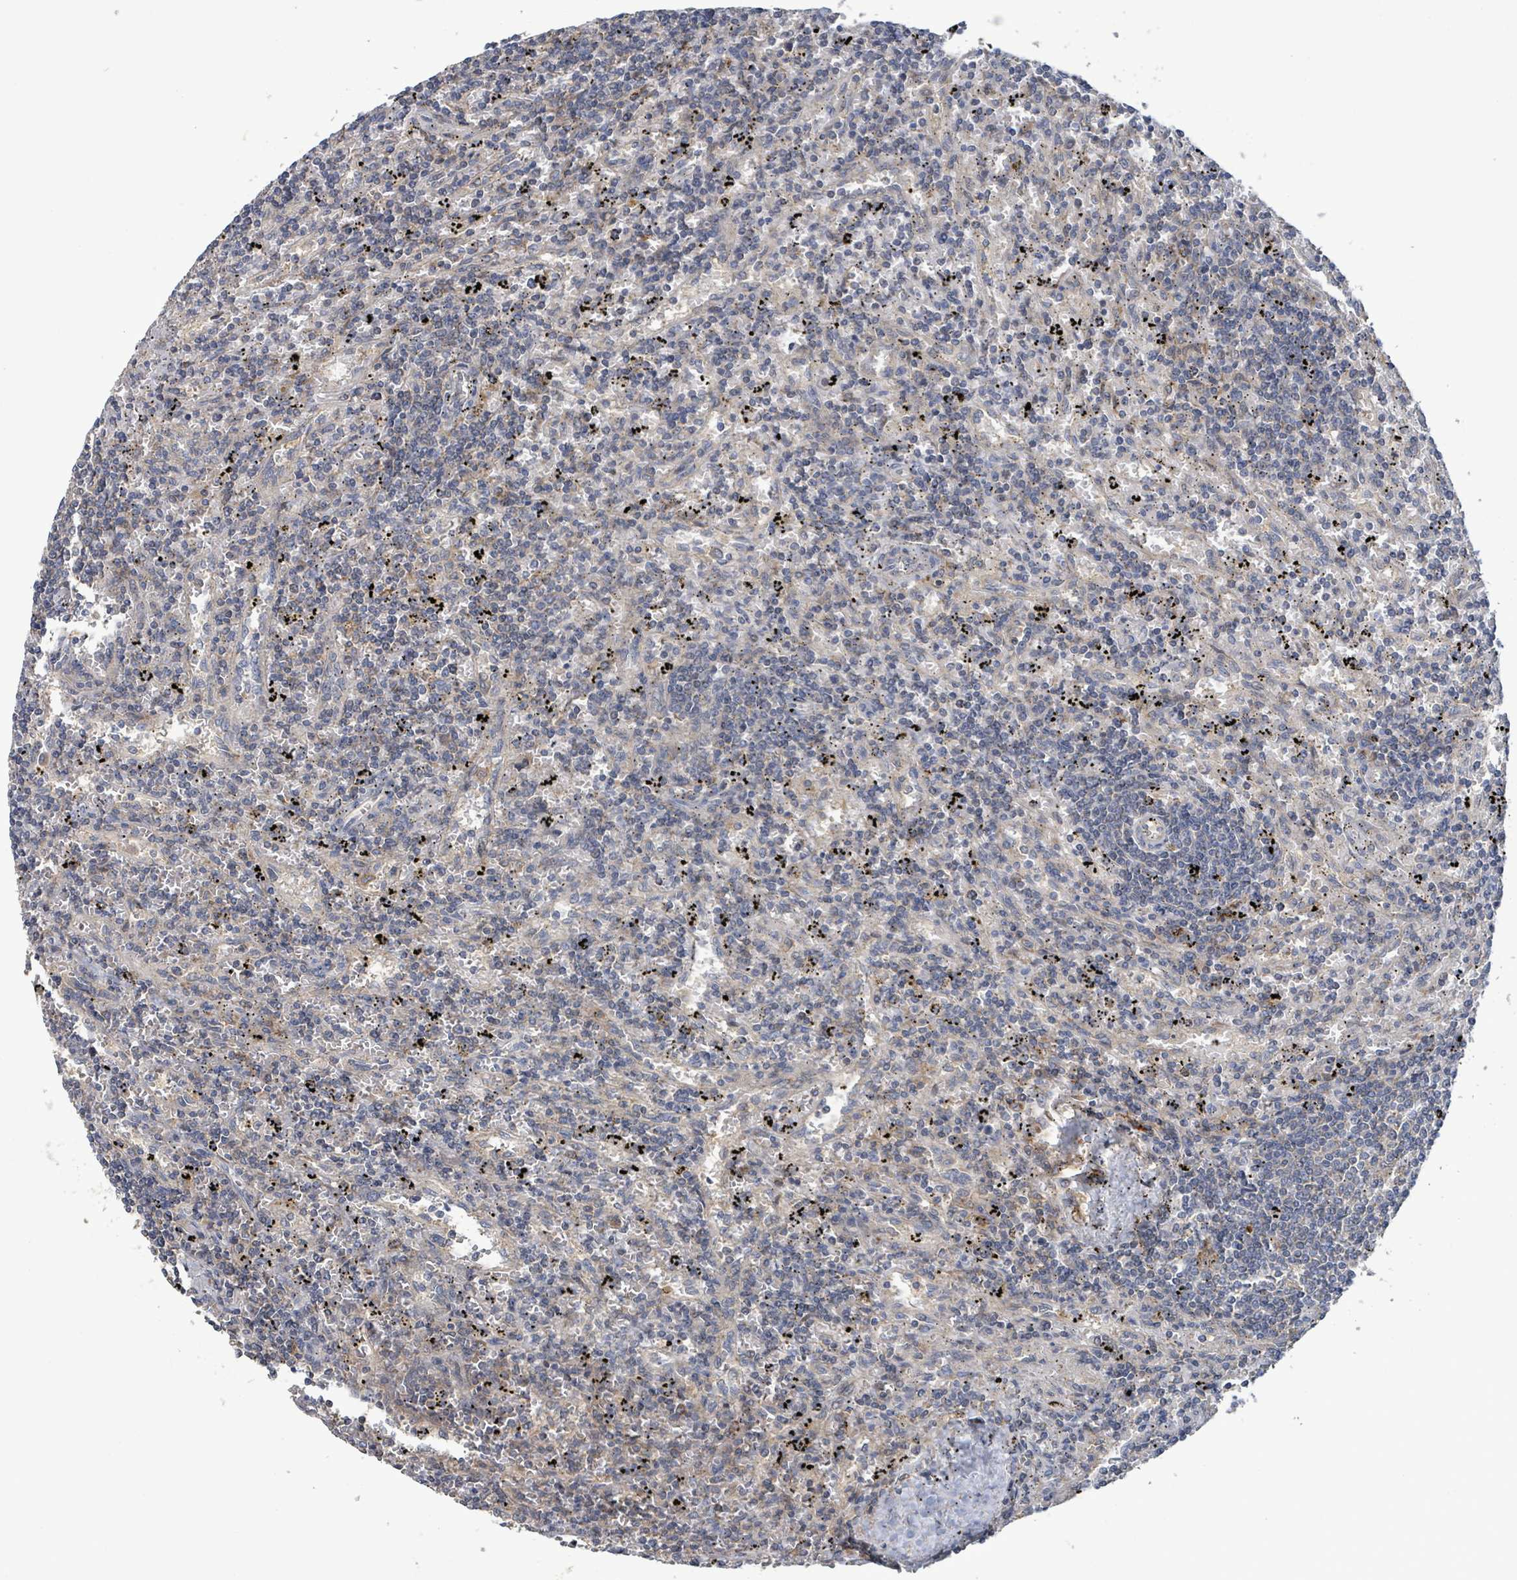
{"staining": {"intensity": "negative", "quantity": "none", "location": "none"}, "tissue": "lymphoma", "cell_type": "Tumor cells", "image_type": "cancer", "snomed": [{"axis": "morphology", "description": "Malignant lymphoma, non-Hodgkin's type, Low grade"}, {"axis": "topography", "description": "Spleen"}], "caption": "Immunohistochemistry of low-grade malignant lymphoma, non-Hodgkin's type exhibits no staining in tumor cells.", "gene": "PLAAT1", "patient": {"sex": "male", "age": 76}}